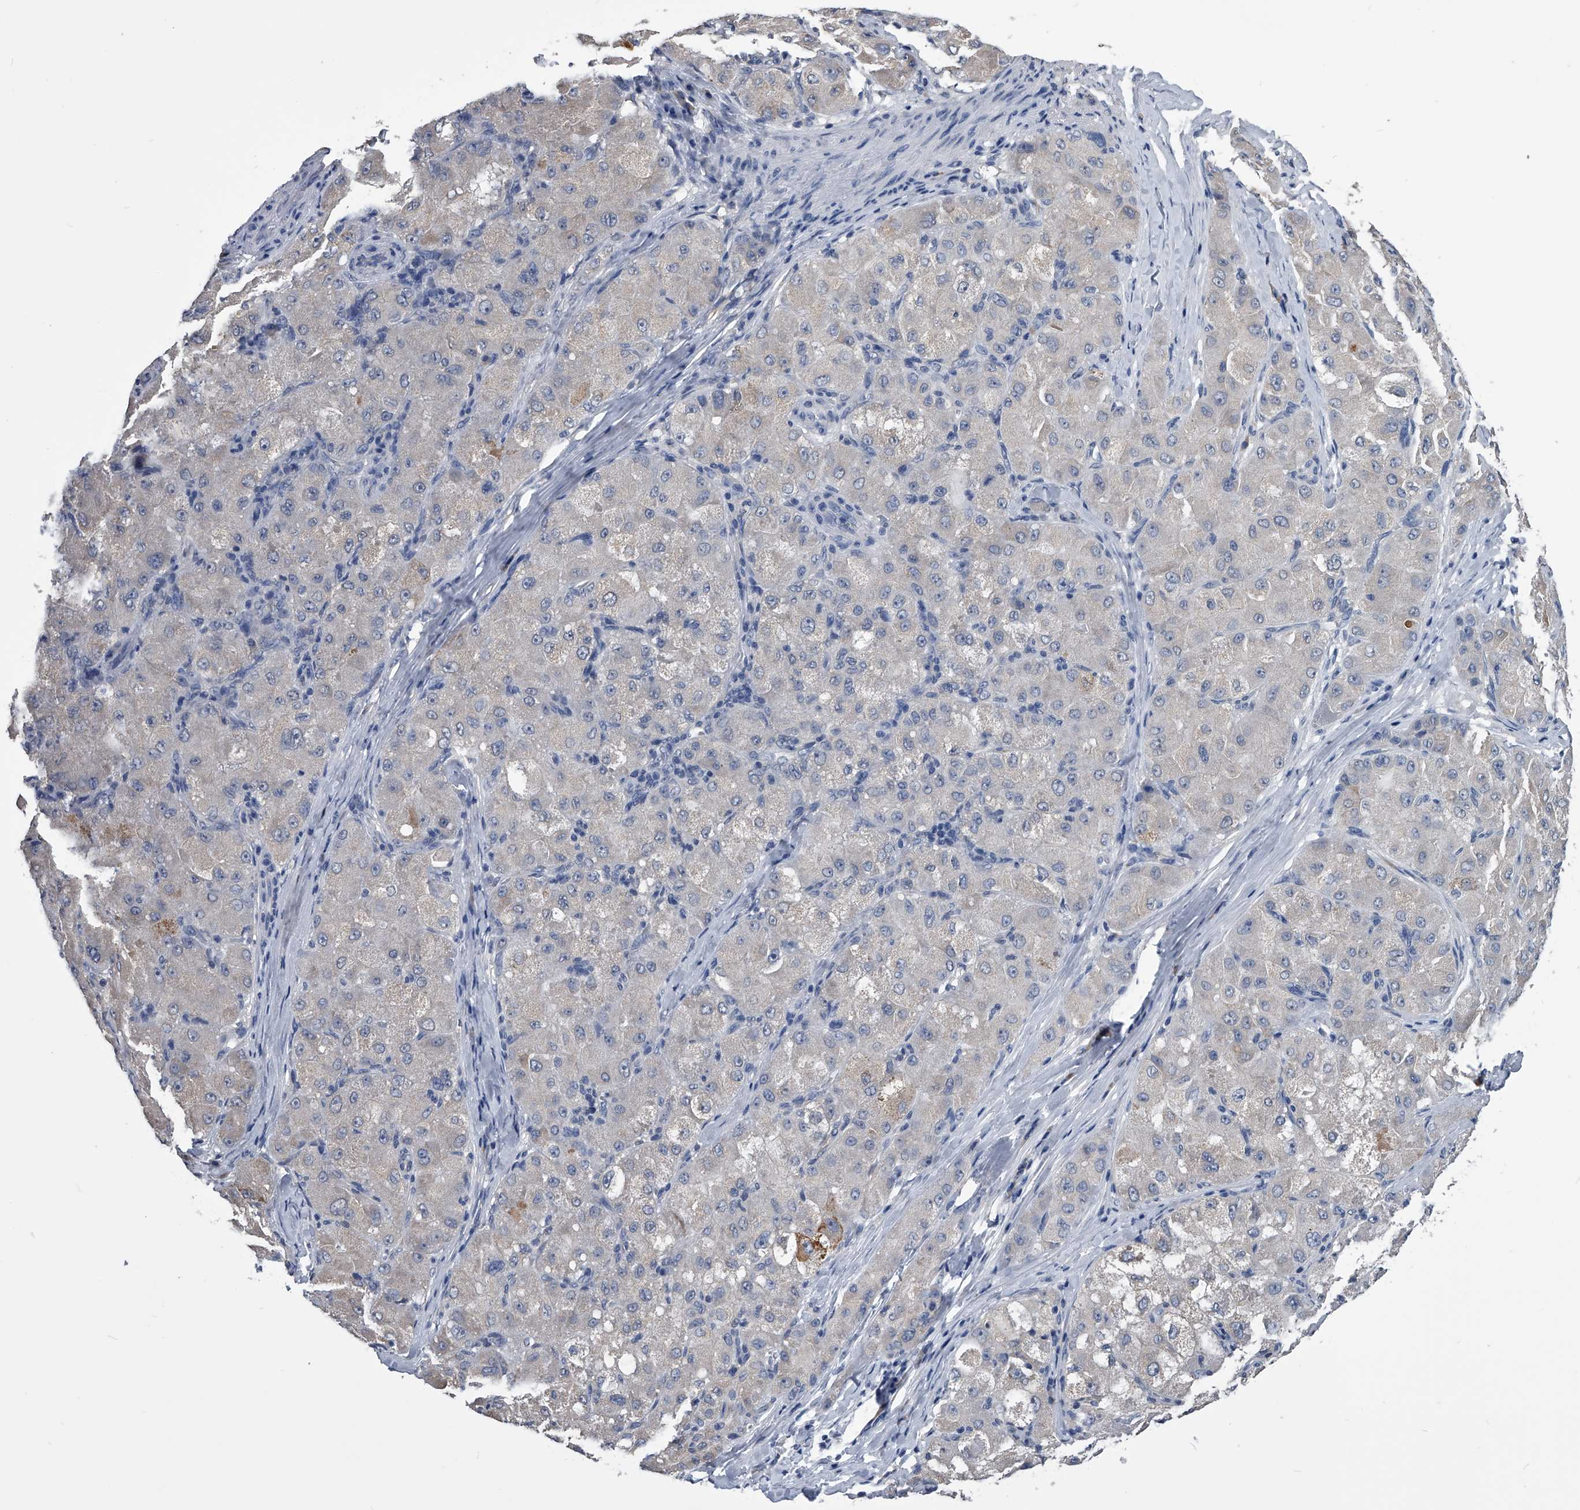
{"staining": {"intensity": "weak", "quantity": "<25%", "location": "cytoplasmic/membranous"}, "tissue": "liver cancer", "cell_type": "Tumor cells", "image_type": "cancer", "snomed": [{"axis": "morphology", "description": "Carcinoma, Hepatocellular, NOS"}, {"axis": "topography", "description": "Liver"}], "caption": "This is an immunohistochemistry image of human liver cancer. There is no staining in tumor cells.", "gene": "OAT", "patient": {"sex": "male", "age": 80}}